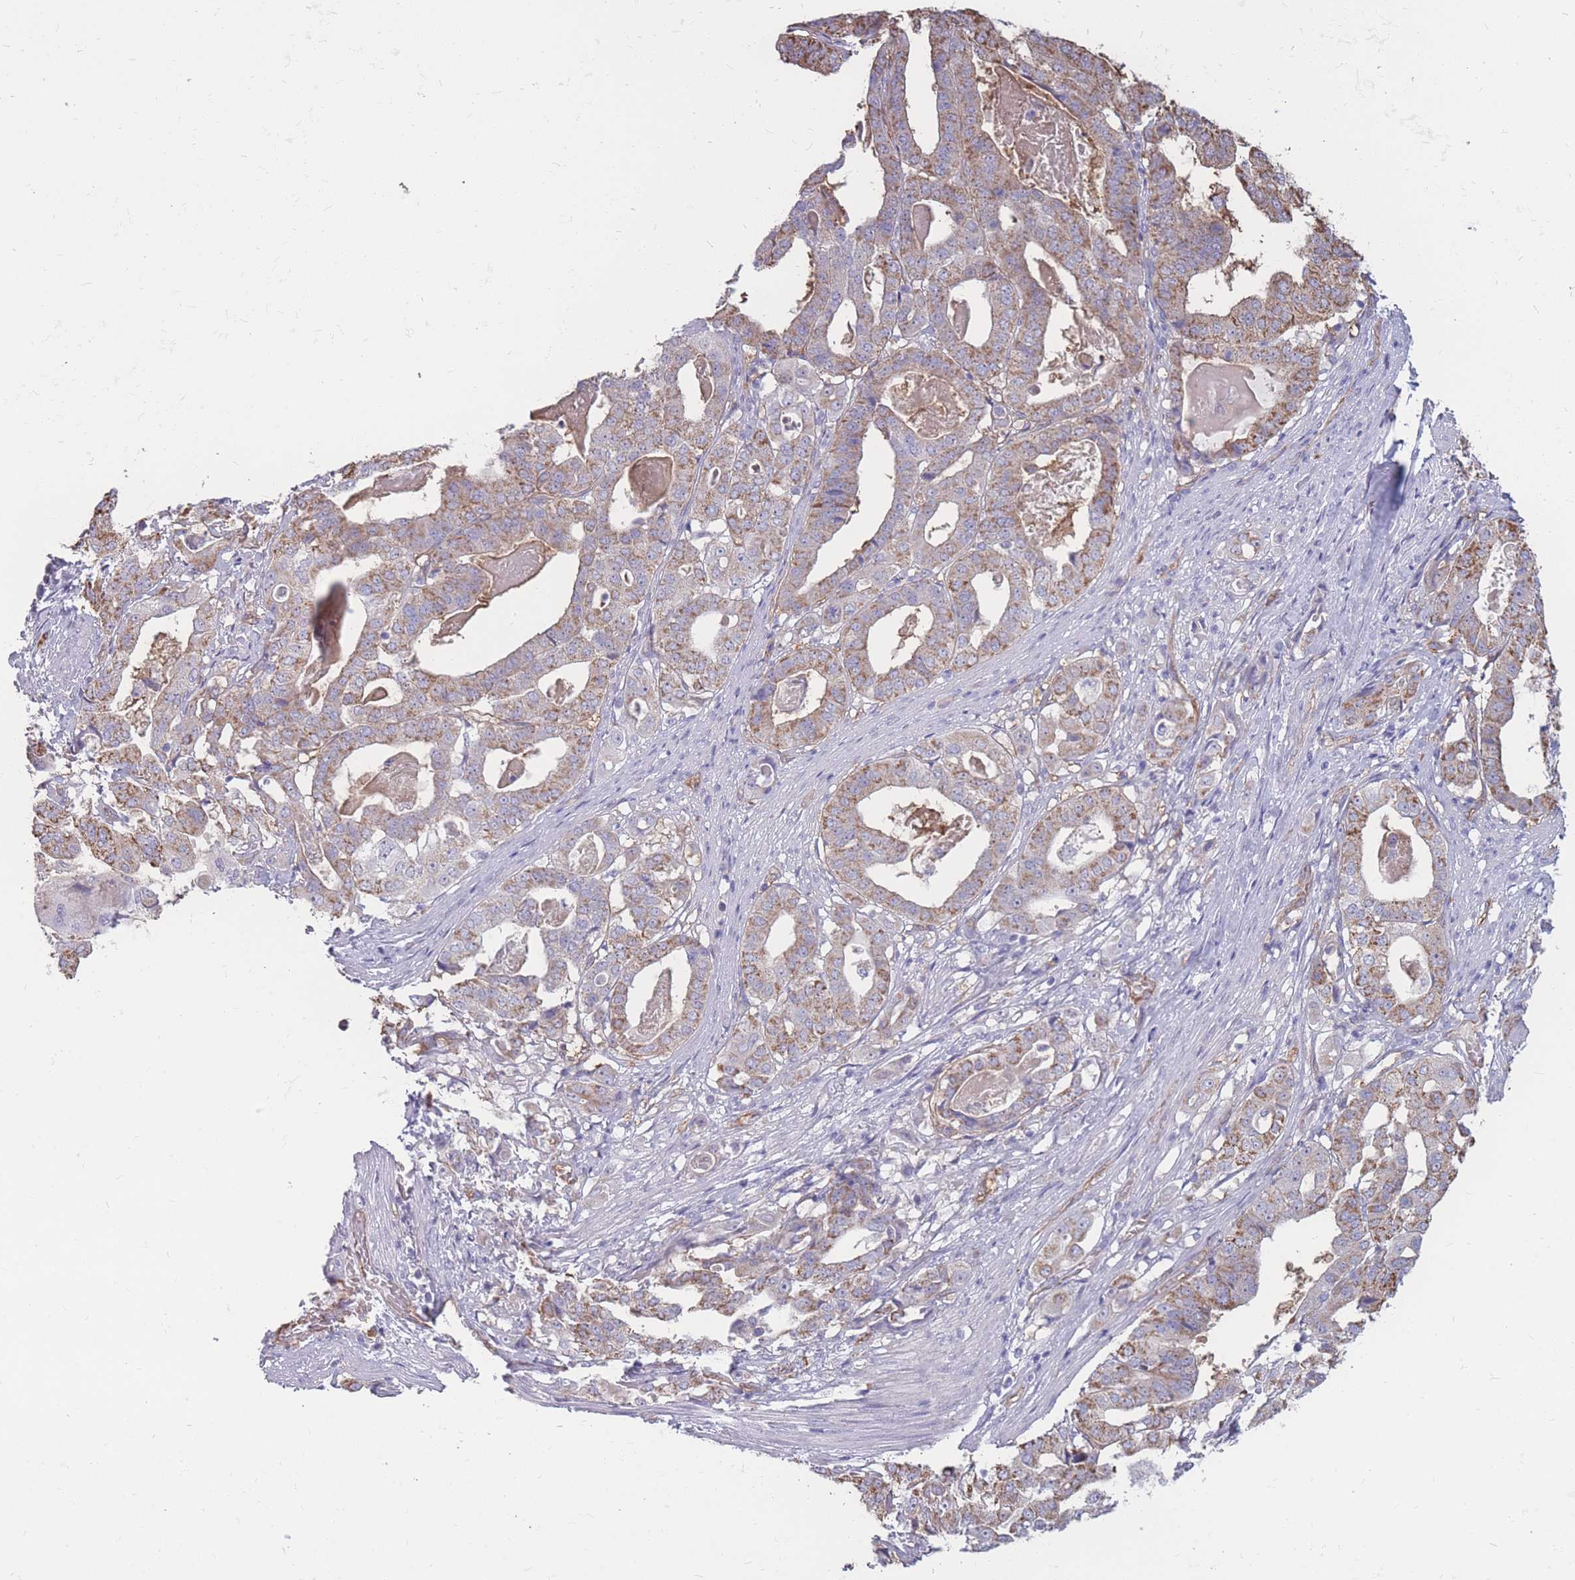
{"staining": {"intensity": "moderate", "quantity": ">75%", "location": "cytoplasmic/membranous"}, "tissue": "stomach cancer", "cell_type": "Tumor cells", "image_type": "cancer", "snomed": [{"axis": "morphology", "description": "Adenocarcinoma, NOS"}, {"axis": "topography", "description": "Stomach"}], "caption": "Immunohistochemistry histopathology image of neoplastic tissue: human stomach adenocarcinoma stained using immunohistochemistry displays medium levels of moderate protein expression localized specifically in the cytoplasmic/membranous of tumor cells, appearing as a cytoplasmic/membranous brown color.", "gene": "GNA11", "patient": {"sex": "male", "age": 48}}